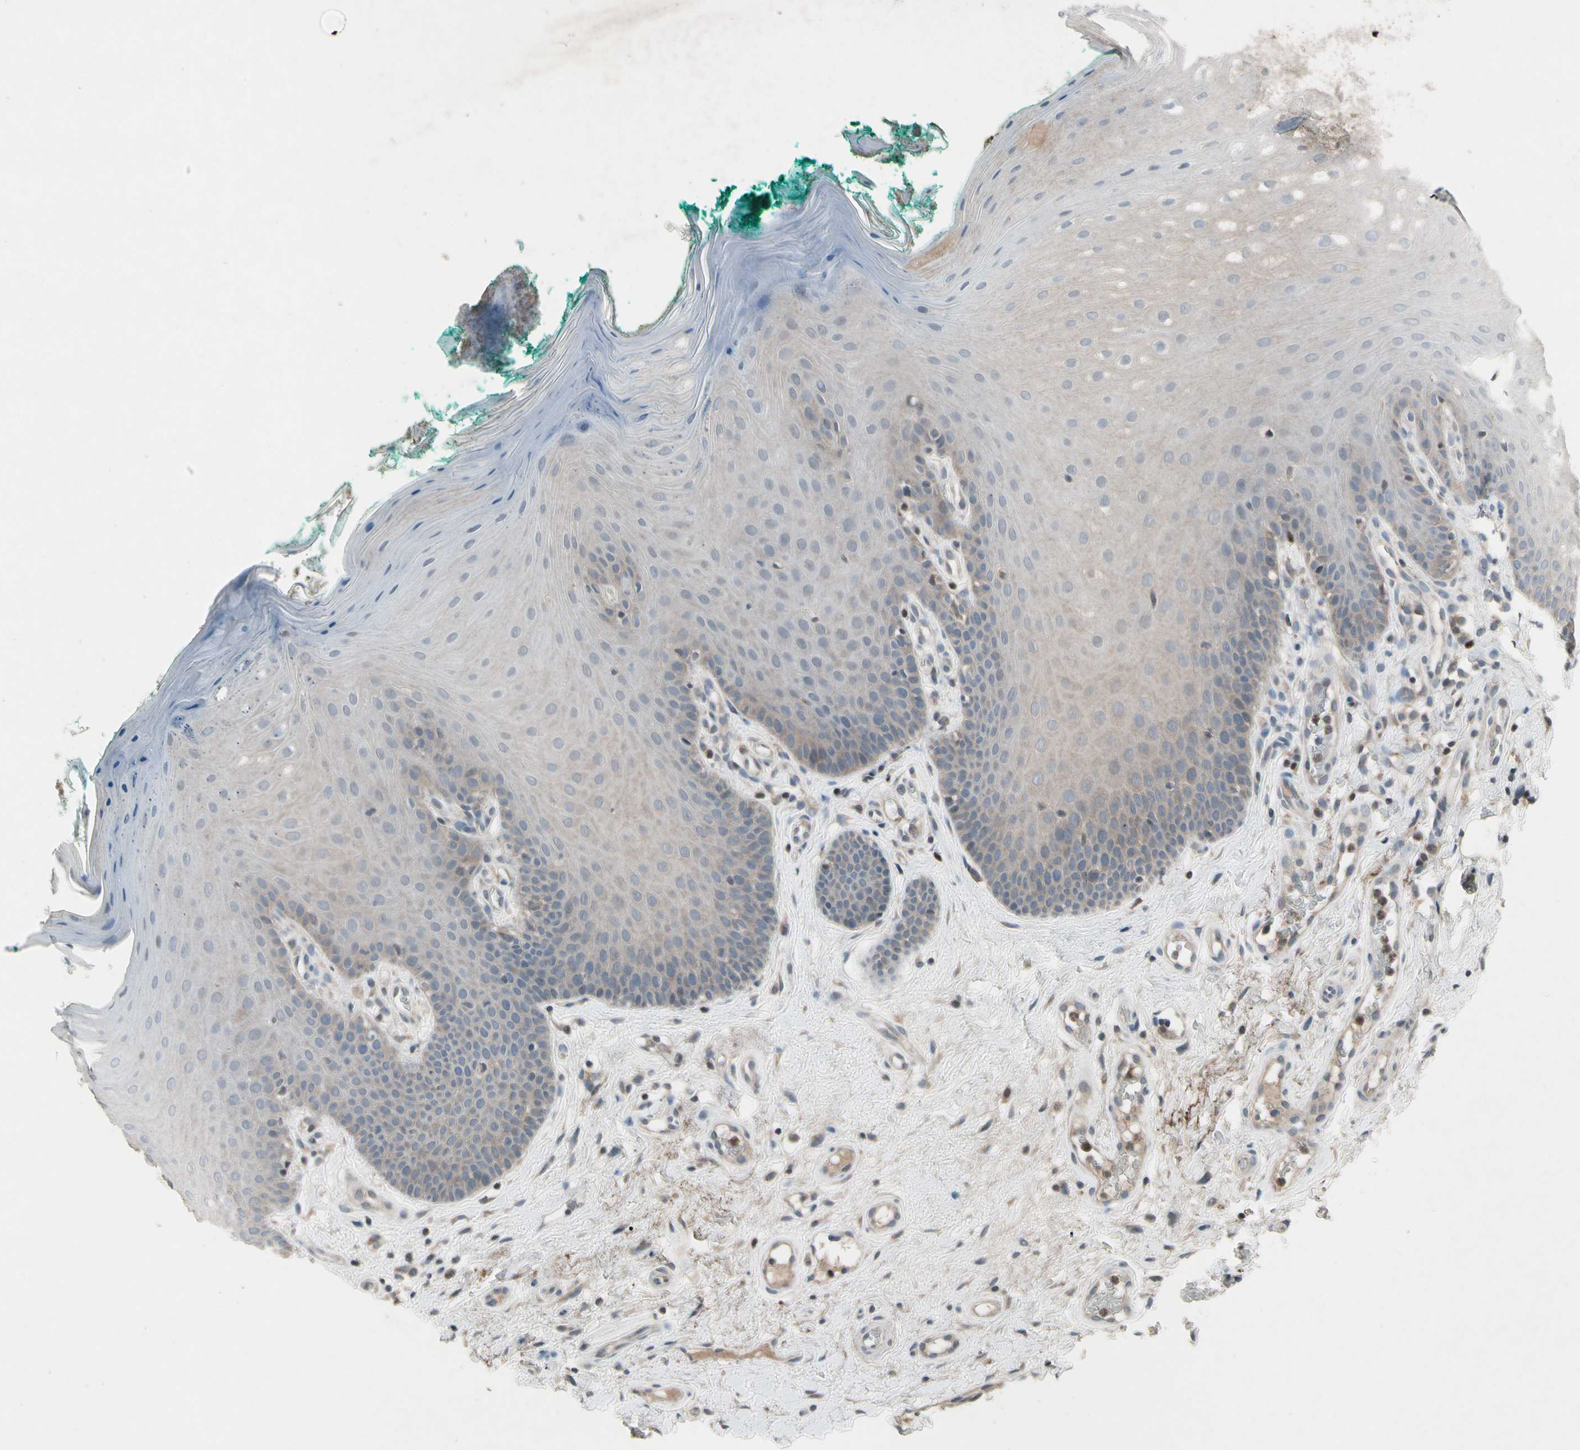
{"staining": {"intensity": "moderate", "quantity": "<25%", "location": "cytoplasmic/membranous"}, "tissue": "oral mucosa", "cell_type": "Squamous epithelial cells", "image_type": "normal", "snomed": [{"axis": "morphology", "description": "Normal tissue, NOS"}, {"axis": "topography", "description": "Skeletal muscle"}, {"axis": "topography", "description": "Oral tissue"}], "caption": "IHC staining of normal oral mucosa, which shows low levels of moderate cytoplasmic/membranous positivity in approximately <25% of squamous epithelial cells indicating moderate cytoplasmic/membranous protein expression. The staining was performed using DAB (3,3'-diaminobenzidine) (brown) for protein detection and nuclei were counterstained in hematoxylin (blue).", "gene": "NMI", "patient": {"sex": "male", "age": 58}}